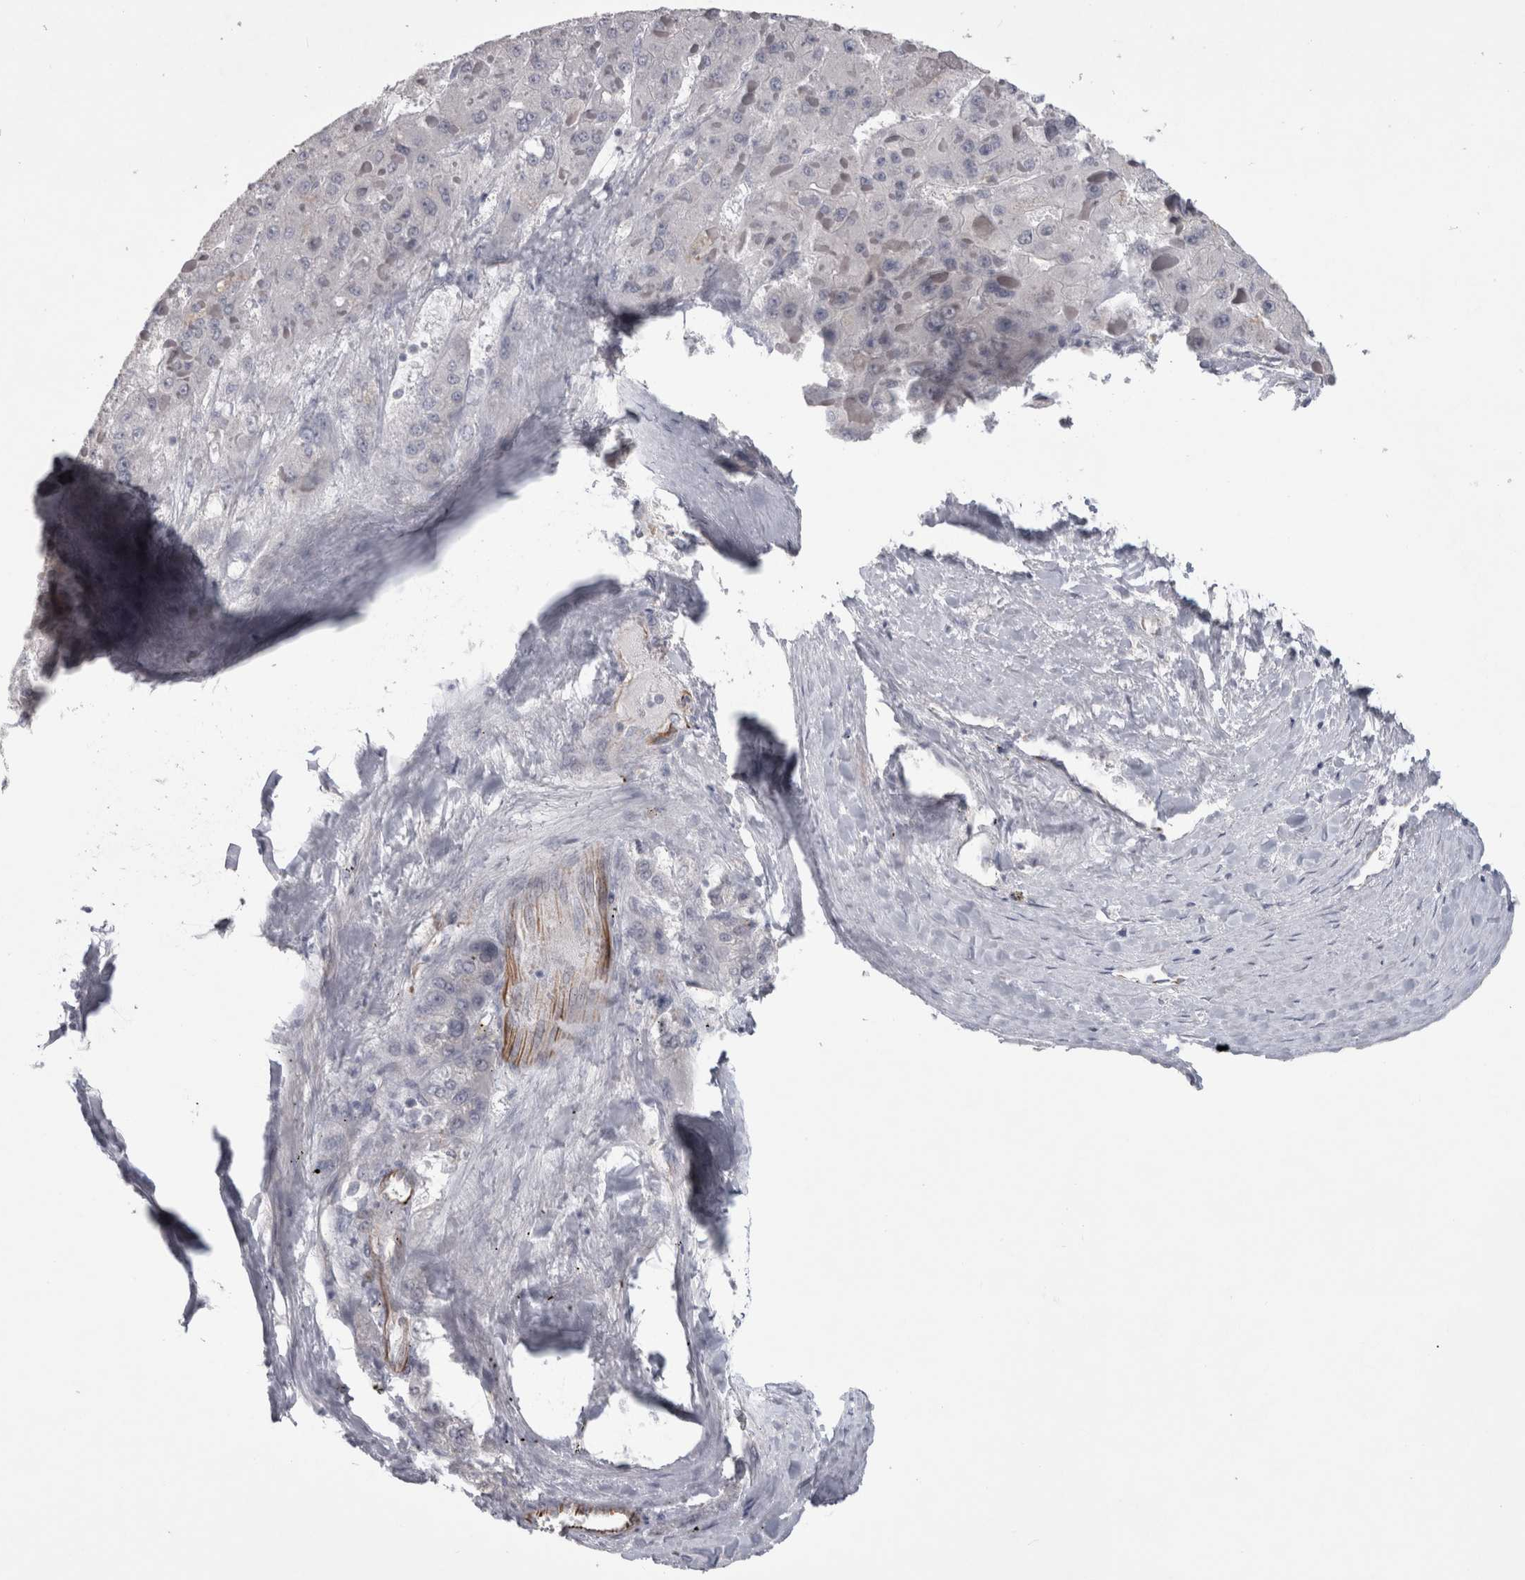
{"staining": {"intensity": "negative", "quantity": "none", "location": "none"}, "tissue": "liver cancer", "cell_type": "Tumor cells", "image_type": "cancer", "snomed": [{"axis": "morphology", "description": "Carcinoma, Hepatocellular, NOS"}, {"axis": "topography", "description": "Liver"}], "caption": "The micrograph demonstrates no staining of tumor cells in liver hepatocellular carcinoma.", "gene": "ACOT7", "patient": {"sex": "female", "age": 73}}